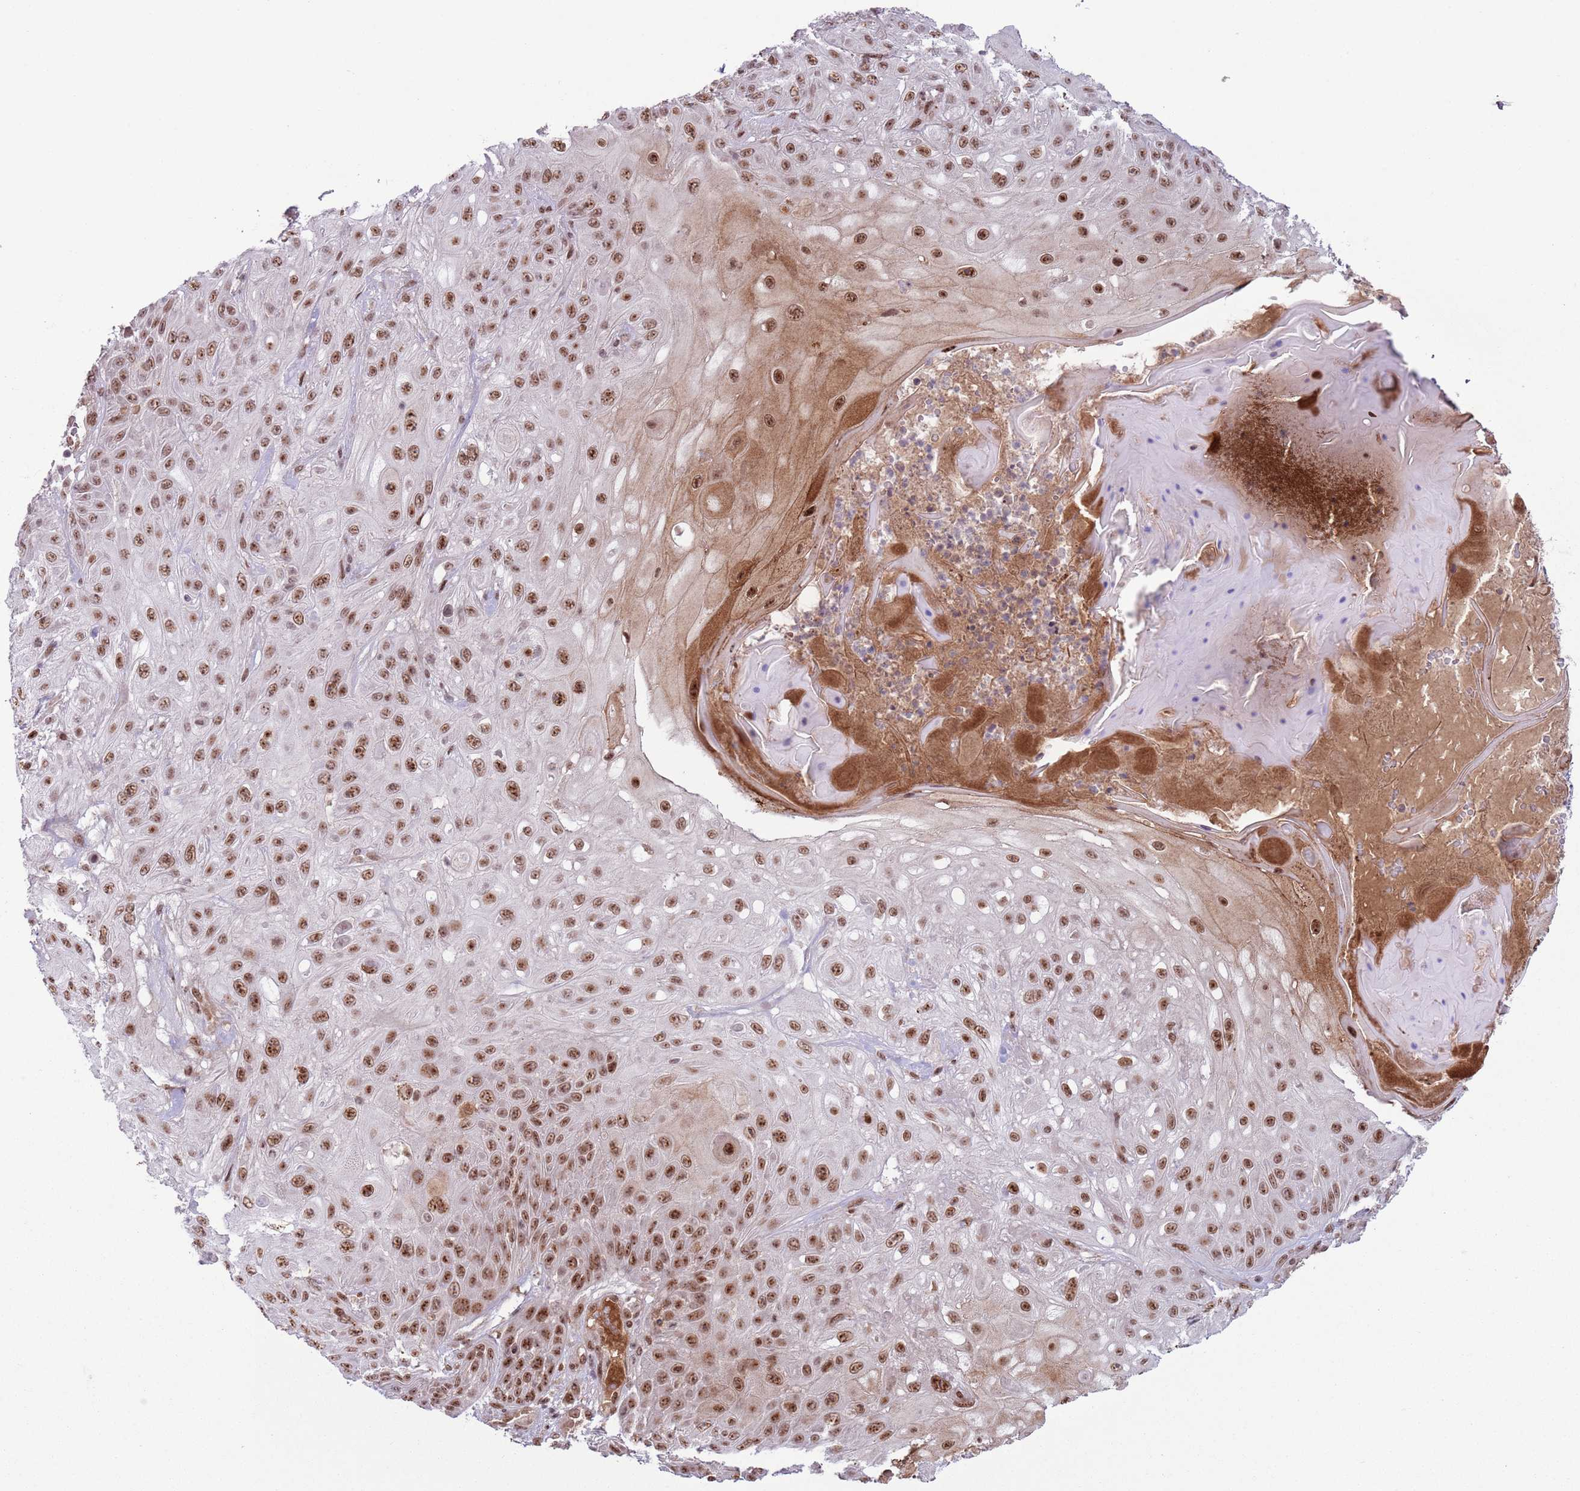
{"staining": {"intensity": "moderate", "quantity": ">75%", "location": "cytoplasmic/membranous,nuclear"}, "tissue": "skin cancer", "cell_type": "Tumor cells", "image_type": "cancer", "snomed": [{"axis": "morphology", "description": "Normal tissue, NOS"}, {"axis": "morphology", "description": "Squamous cell carcinoma, NOS"}, {"axis": "topography", "description": "Skin"}, {"axis": "topography", "description": "Cartilage tissue"}], "caption": "A brown stain labels moderate cytoplasmic/membranous and nuclear positivity of a protein in human skin squamous cell carcinoma tumor cells. (brown staining indicates protein expression, while blue staining denotes nuclei).", "gene": "SIPA1L3", "patient": {"sex": "female", "age": 79}}